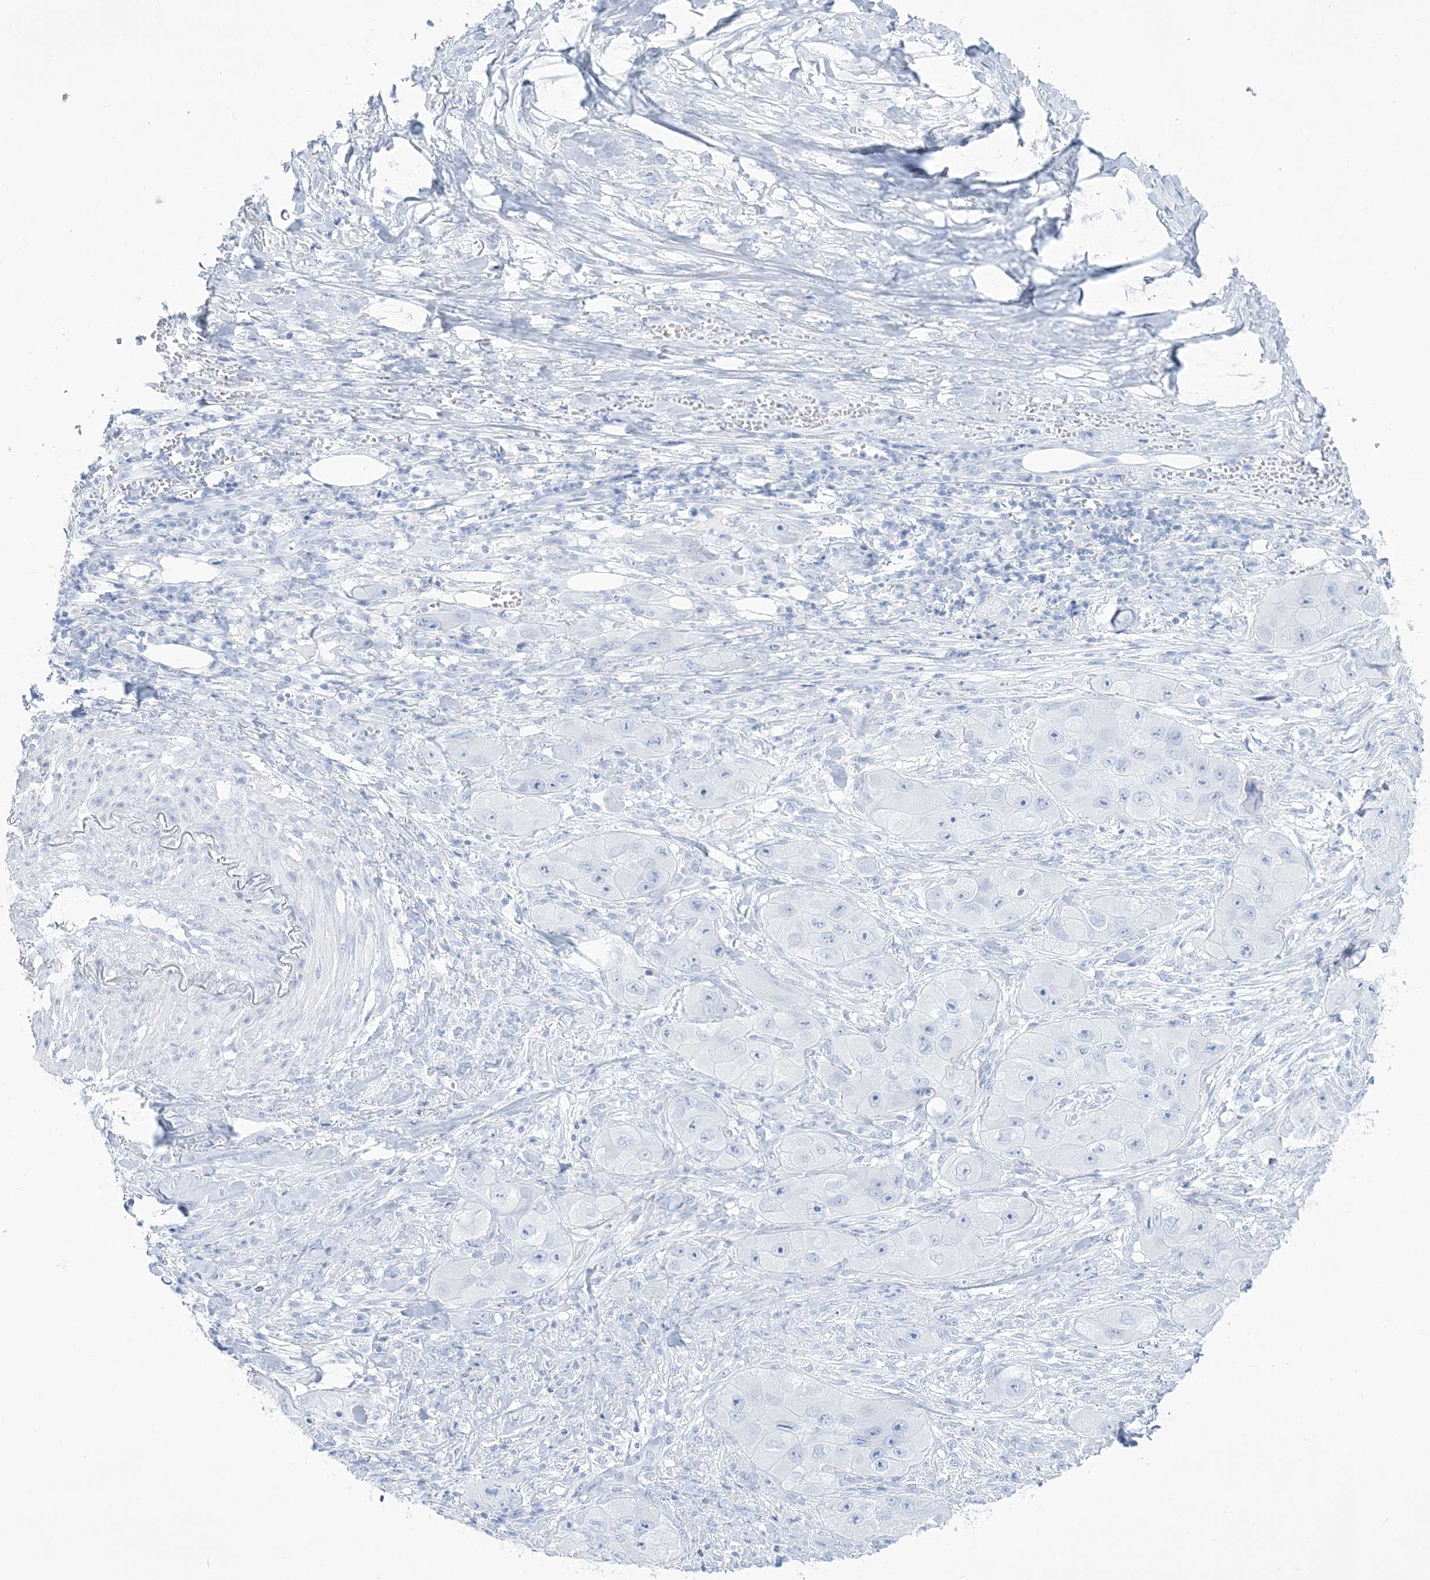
{"staining": {"intensity": "negative", "quantity": "none", "location": "none"}, "tissue": "skin cancer", "cell_type": "Tumor cells", "image_type": "cancer", "snomed": [{"axis": "morphology", "description": "Squamous cell carcinoma, NOS"}, {"axis": "topography", "description": "Skin"}, {"axis": "topography", "description": "Subcutis"}], "caption": "This is an immunohistochemistry micrograph of skin squamous cell carcinoma. There is no staining in tumor cells.", "gene": "RBP2", "patient": {"sex": "male", "age": 73}}